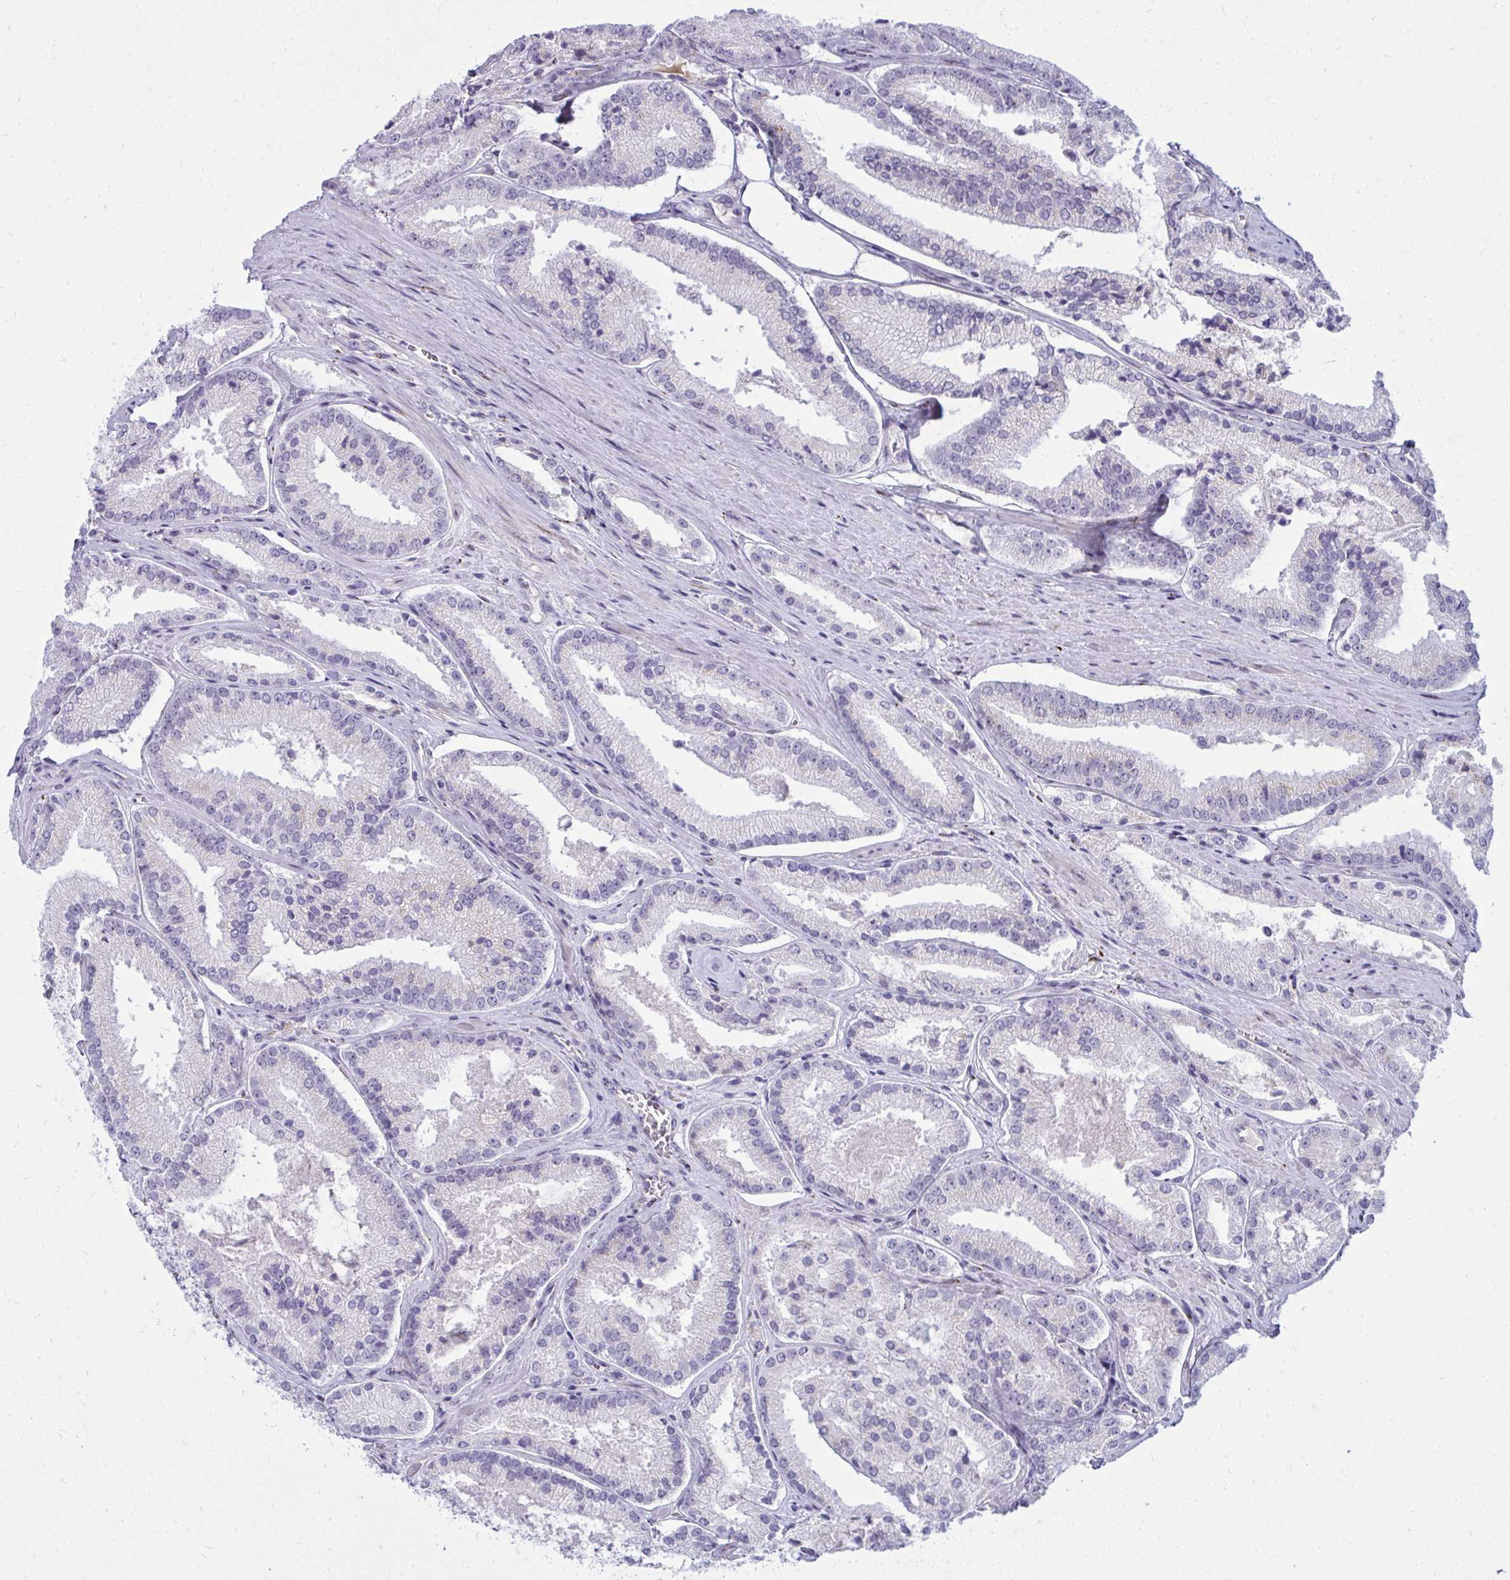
{"staining": {"intensity": "negative", "quantity": "none", "location": "none"}, "tissue": "prostate cancer", "cell_type": "Tumor cells", "image_type": "cancer", "snomed": [{"axis": "morphology", "description": "Adenocarcinoma, High grade"}, {"axis": "topography", "description": "Prostate"}], "caption": "Tumor cells are negative for protein expression in human high-grade adenocarcinoma (prostate).", "gene": "DTX4", "patient": {"sex": "male", "age": 73}}